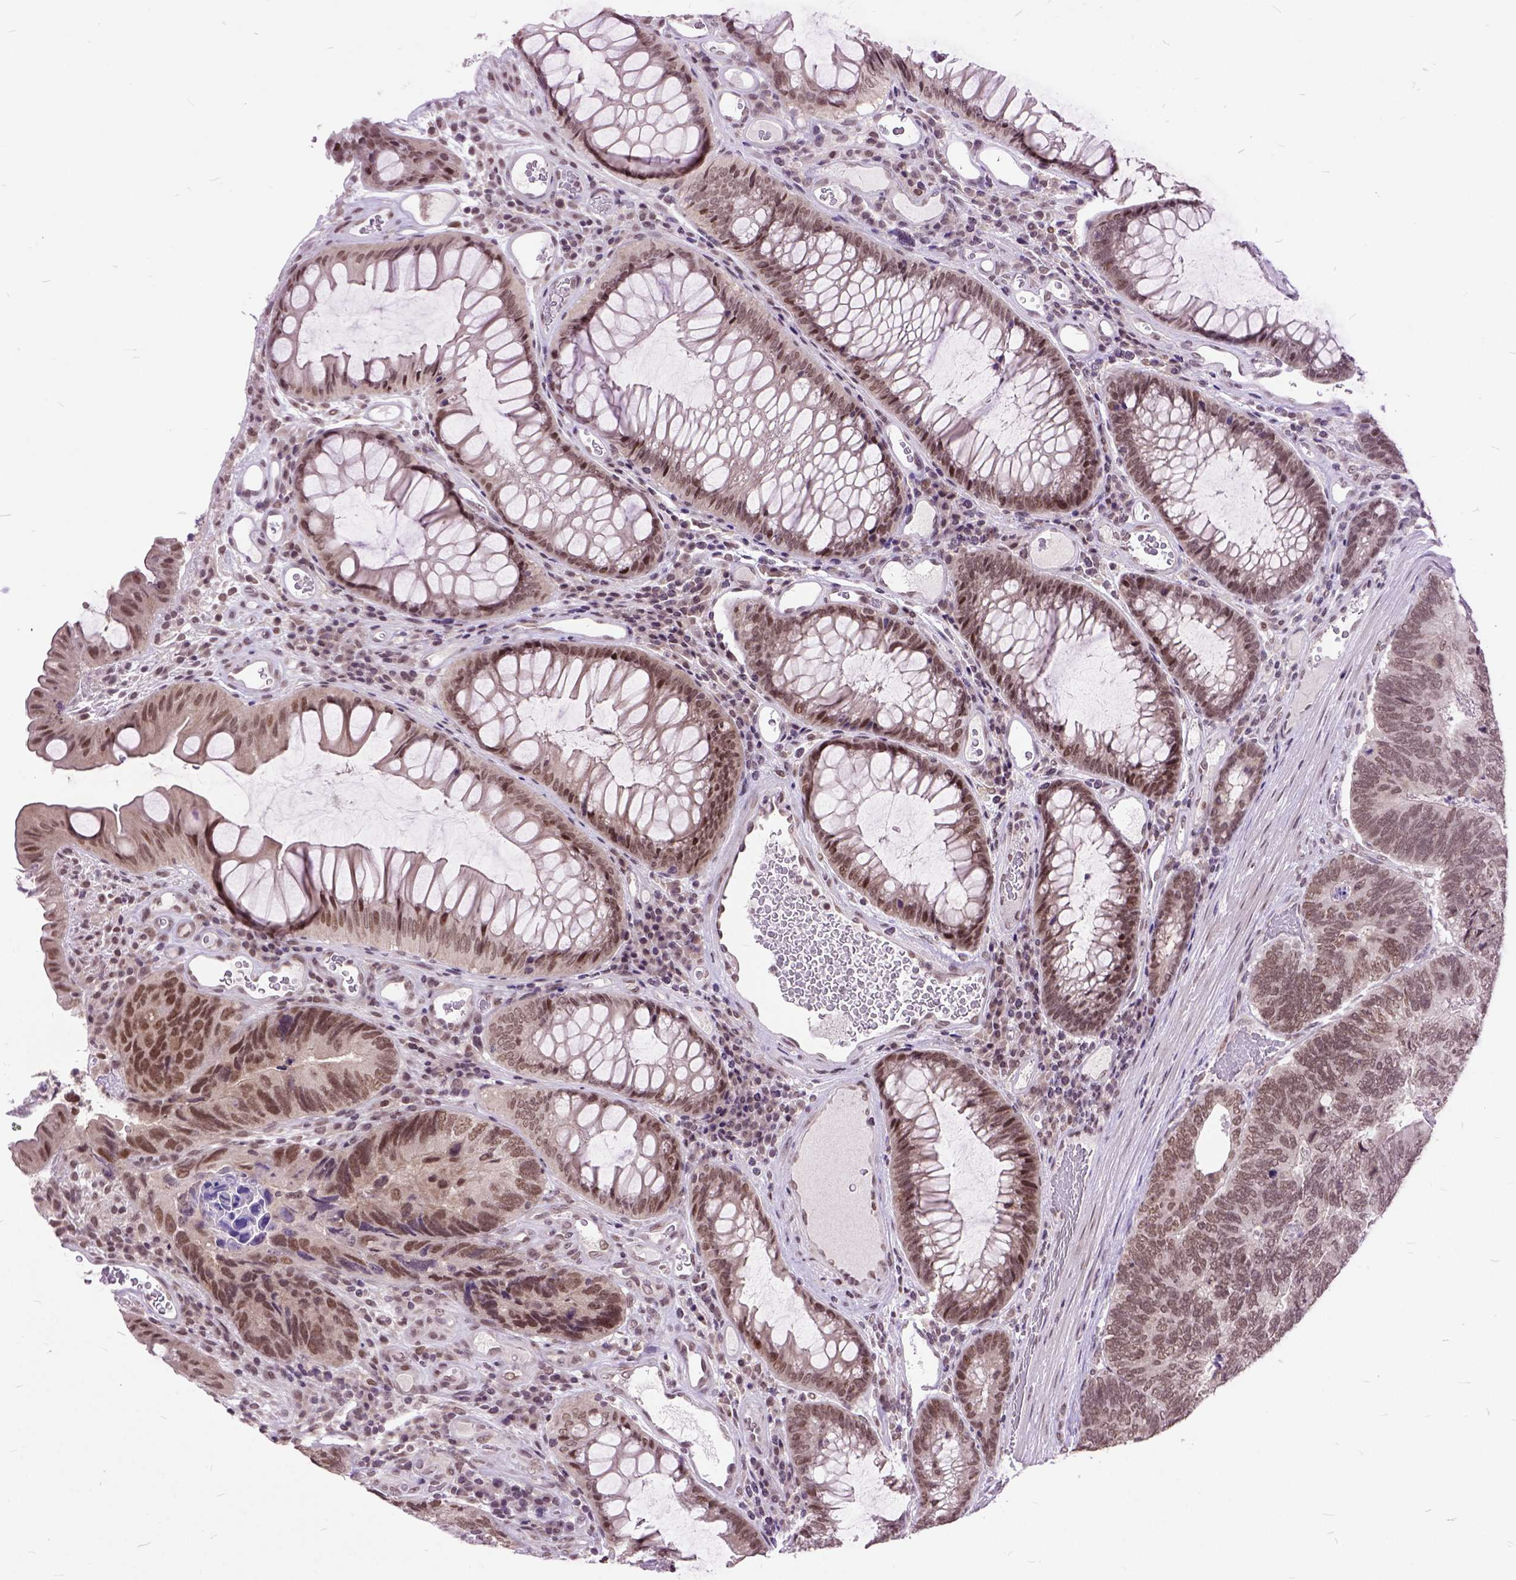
{"staining": {"intensity": "moderate", "quantity": ">75%", "location": "nuclear"}, "tissue": "colorectal cancer", "cell_type": "Tumor cells", "image_type": "cancer", "snomed": [{"axis": "morphology", "description": "Adenocarcinoma, NOS"}, {"axis": "topography", "description": "Colon"}], "caption": "About >75% of tumor cells in colorectal cancer display moderate nuclear protein positivity as visualized by brown immunohistochemical staining.", "gene": "ORC5", "patient": {"sex": "female", "age": 67}}